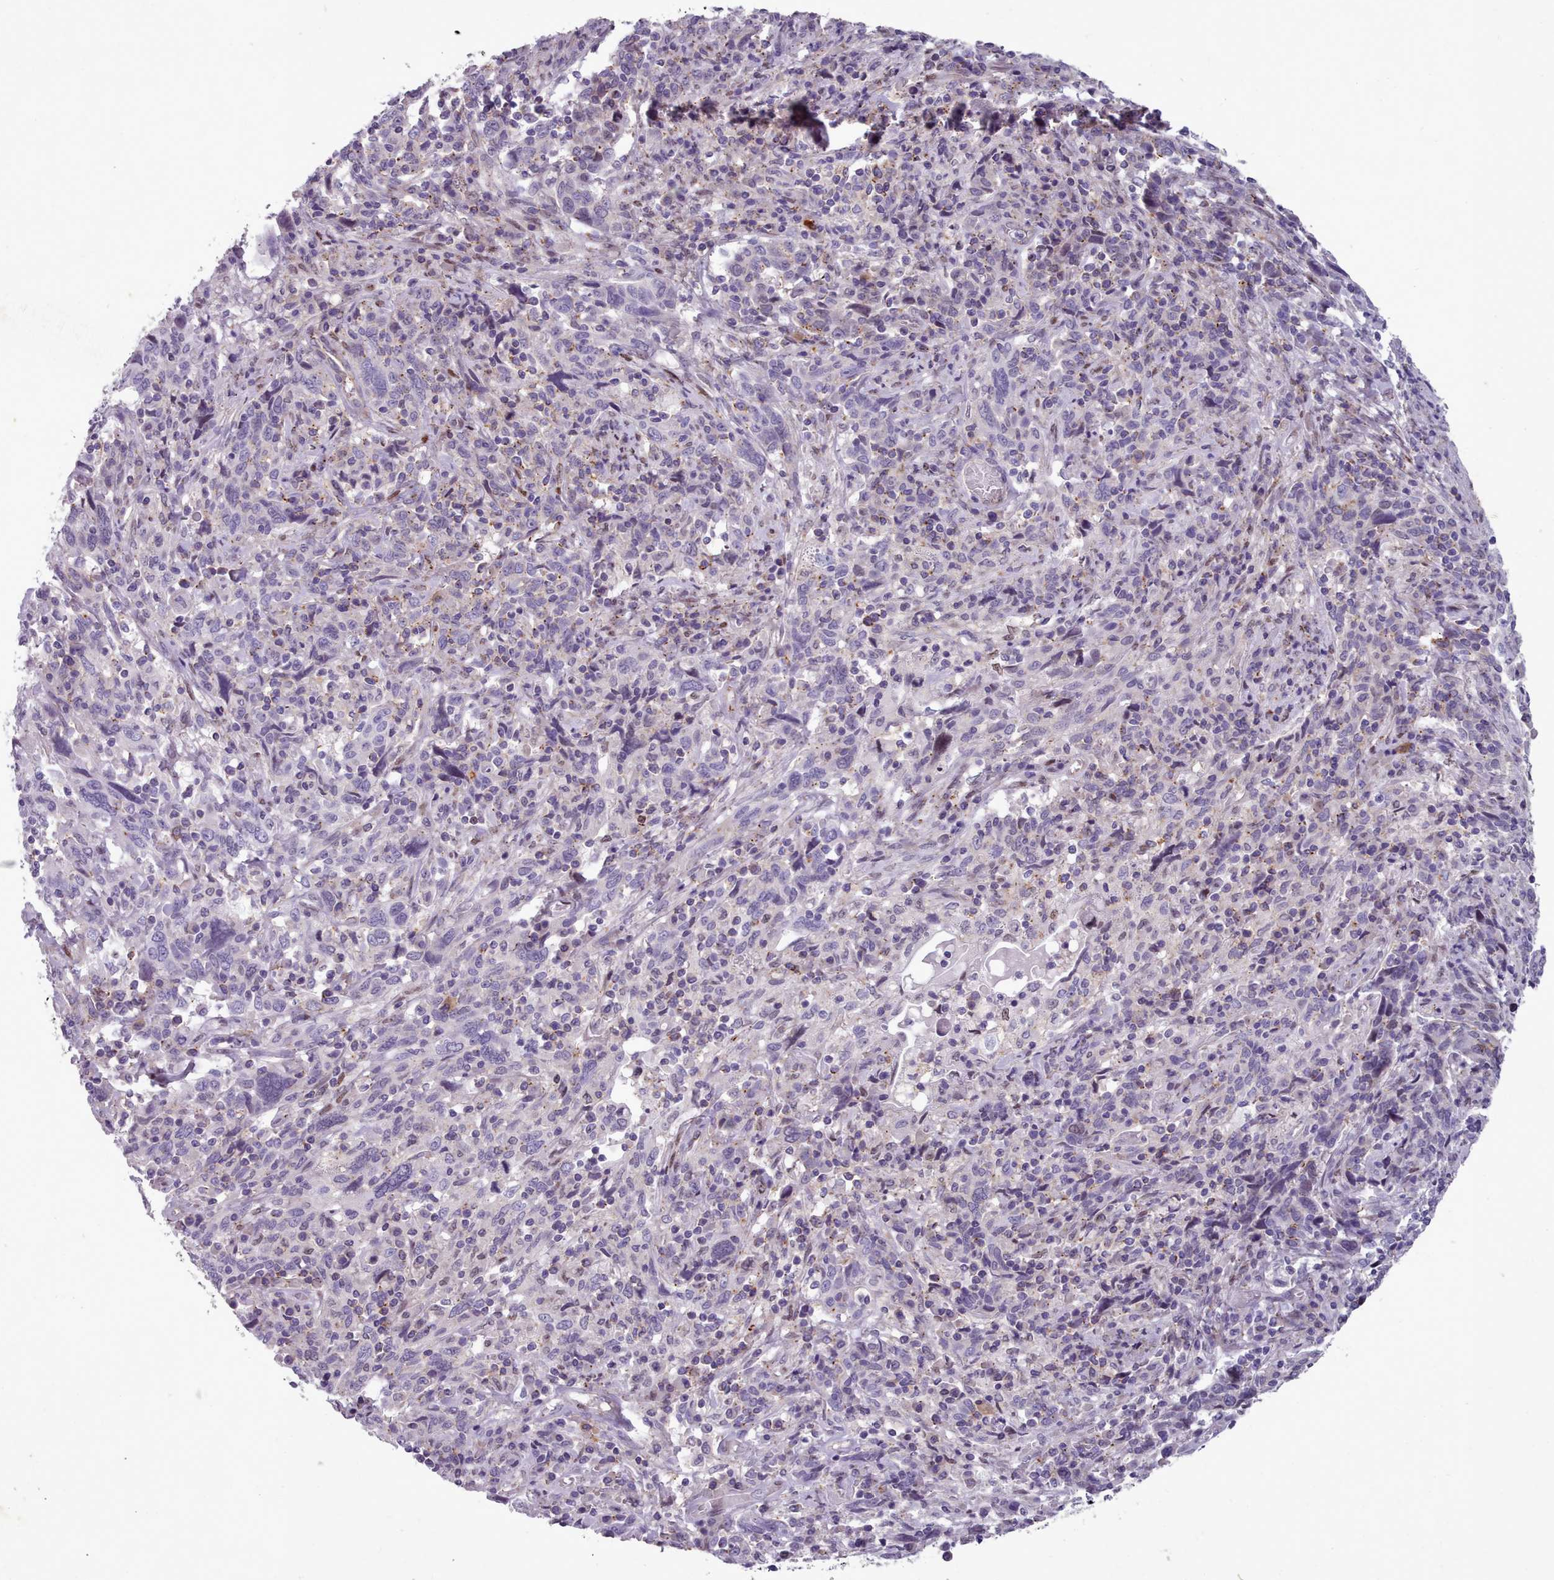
{"staining": {"intensity": "weak", "quantity": "<25%", "location": "cytoplasmic/membranous"}, "tissue": "cervical cancer", "cell_type": "Tumor cells", "image_type": "cancer", "snomed": [{"axis": "morphology", "description": "Squamous cell carcinoma, NOS"}, {"axis": "topography", "description": "Cervix"}], "caption": "This is a photomicrograph of IHC staining of squamous cell carcinoma (cervical), which shows no staining in tumor cells.", "gene": "KCNT2", "patient": {"sex": "female", "age": 46}}